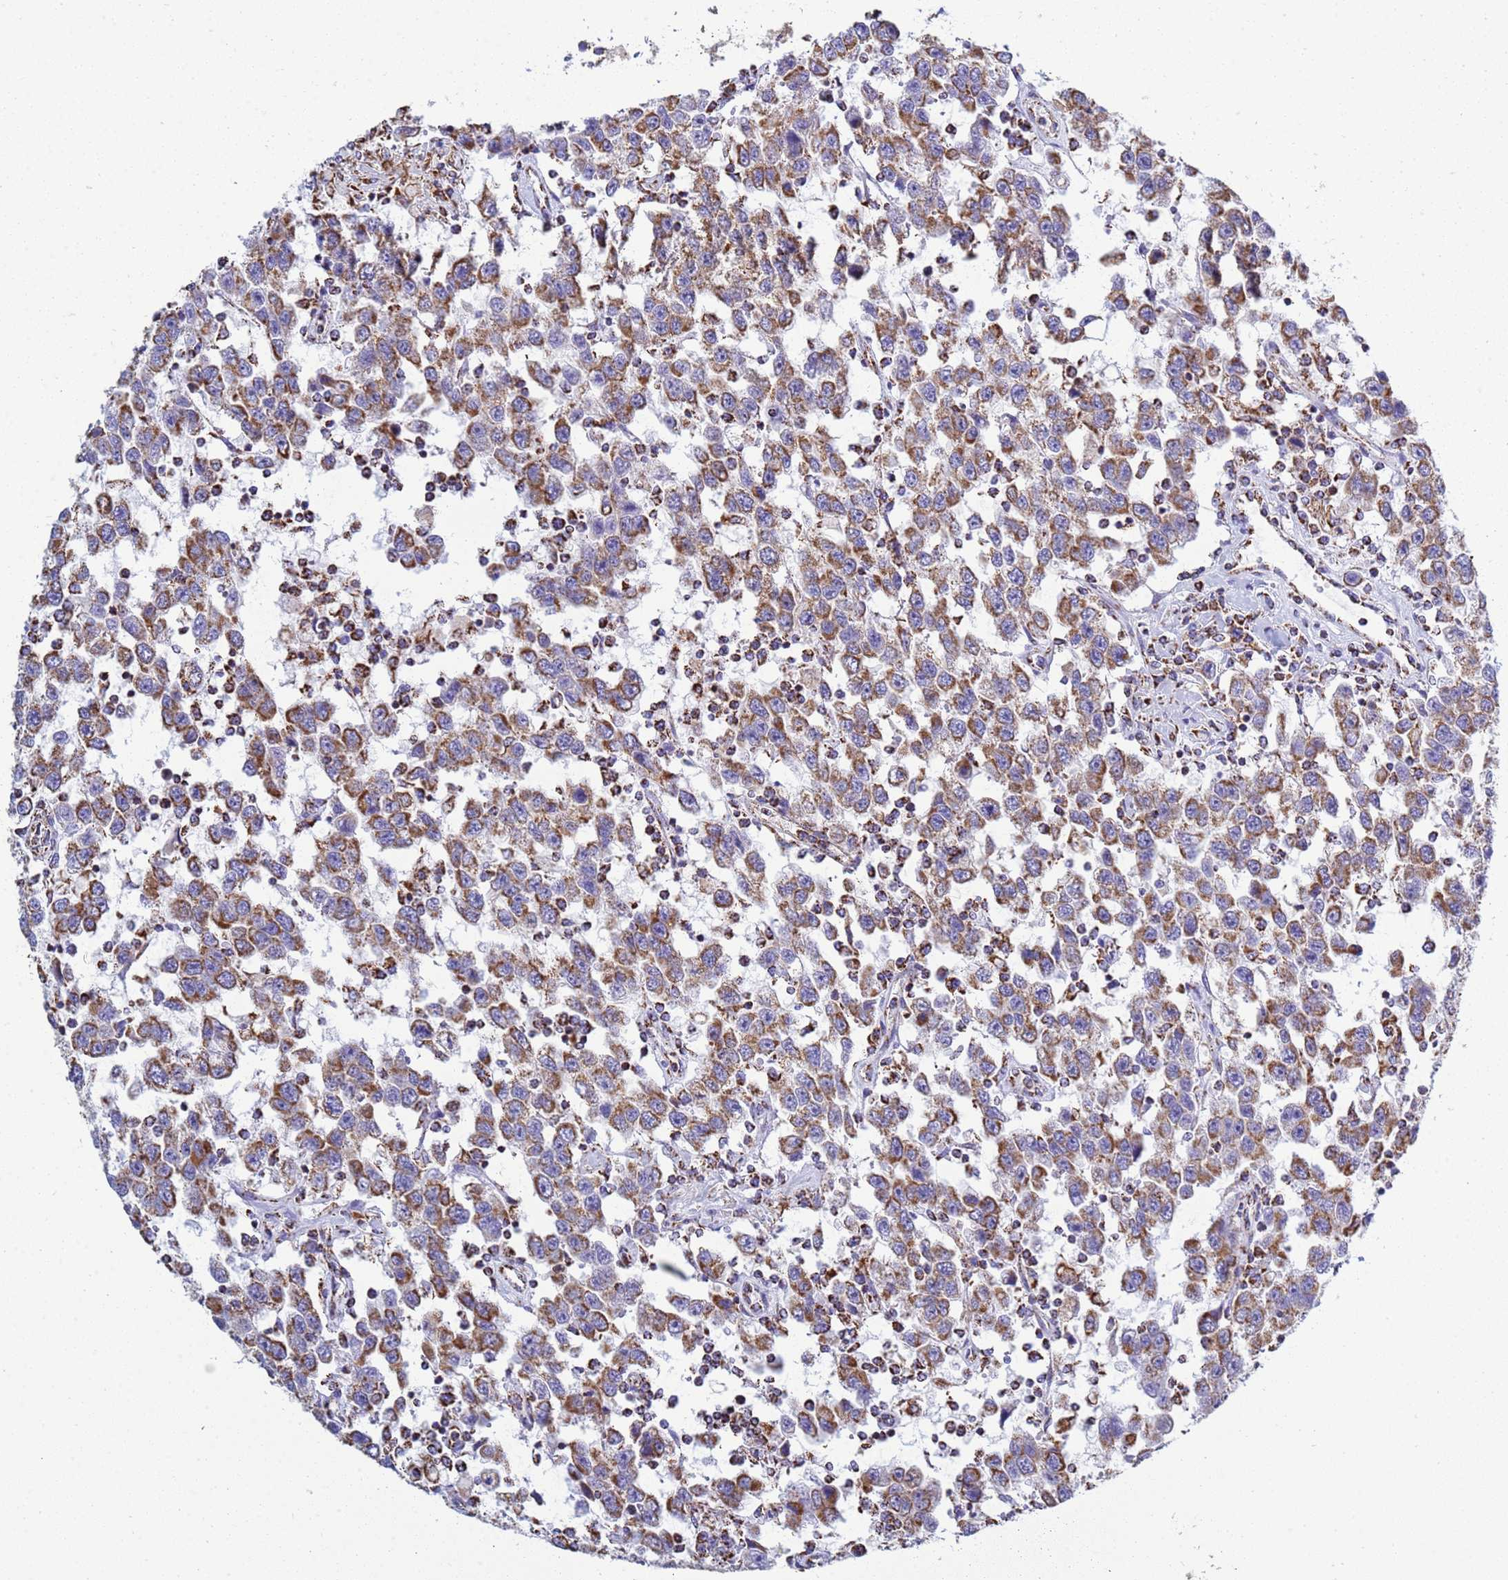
{"staining": {"intensity": "moderate", "quantity": ">75%", "location": "cytoplasmic/membranous"}, "tissue": "testis cancer", "cell_type": "Tumor cells", "image_type": "cancer", "snomed": [{"axis": "morphology", "description": "Seminoma, NOS"}, {"axis": "topography", "description": "Testis"}], "caption": "Testis cancer (seminoma) tissue exhibits moderate cytoplasmic/membranous staining in about >75% of tumor cells", "gene": "COQ4", "patient": {"sex": "male", "age": 41}}